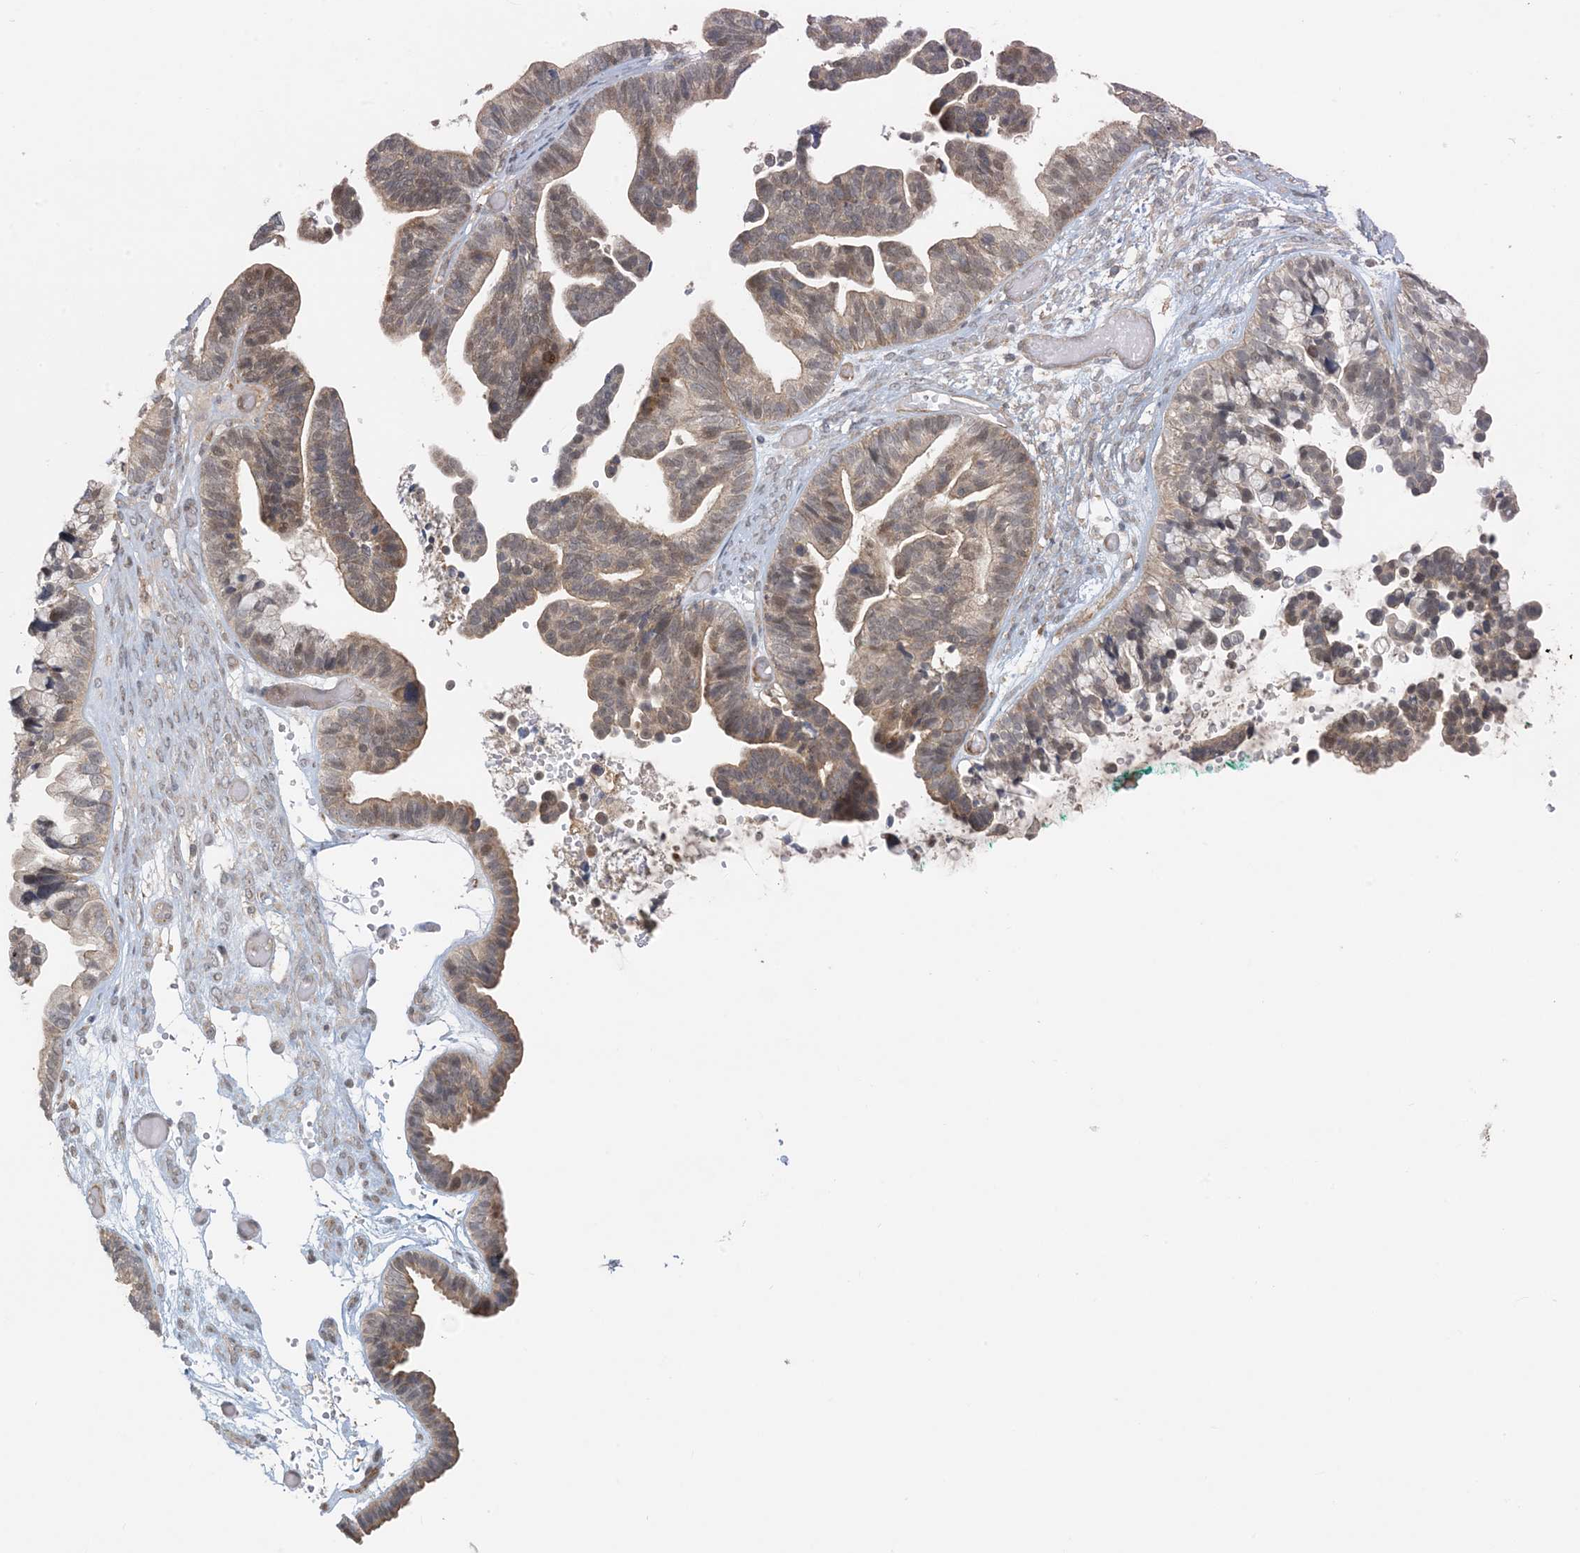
{"staining": {"intensity": "weak", "quantity": "25%-75%", "location": "cytoplasmic/membranous"}, "tissue": "ovarian cancer", "cell_type": "Tumor cells", "image_type": "cancer", "snomed": [{"axis": "morphology", "description": "Cystadenocarcinoma, serous, NOS"}, {"axis": "topography", "description": "Ovary"}], "caption": "DAB (3,3'-diaminobenzidine) immunohistochemical staining of human serous cystadenocarcinoma (ovarian) demonstrates weak cytoplasmic/membranous protein expression in approximately 25%-75% of tumor cells.", "gene": "OBI1", "patient": {"sex": "female", "age": 56}}